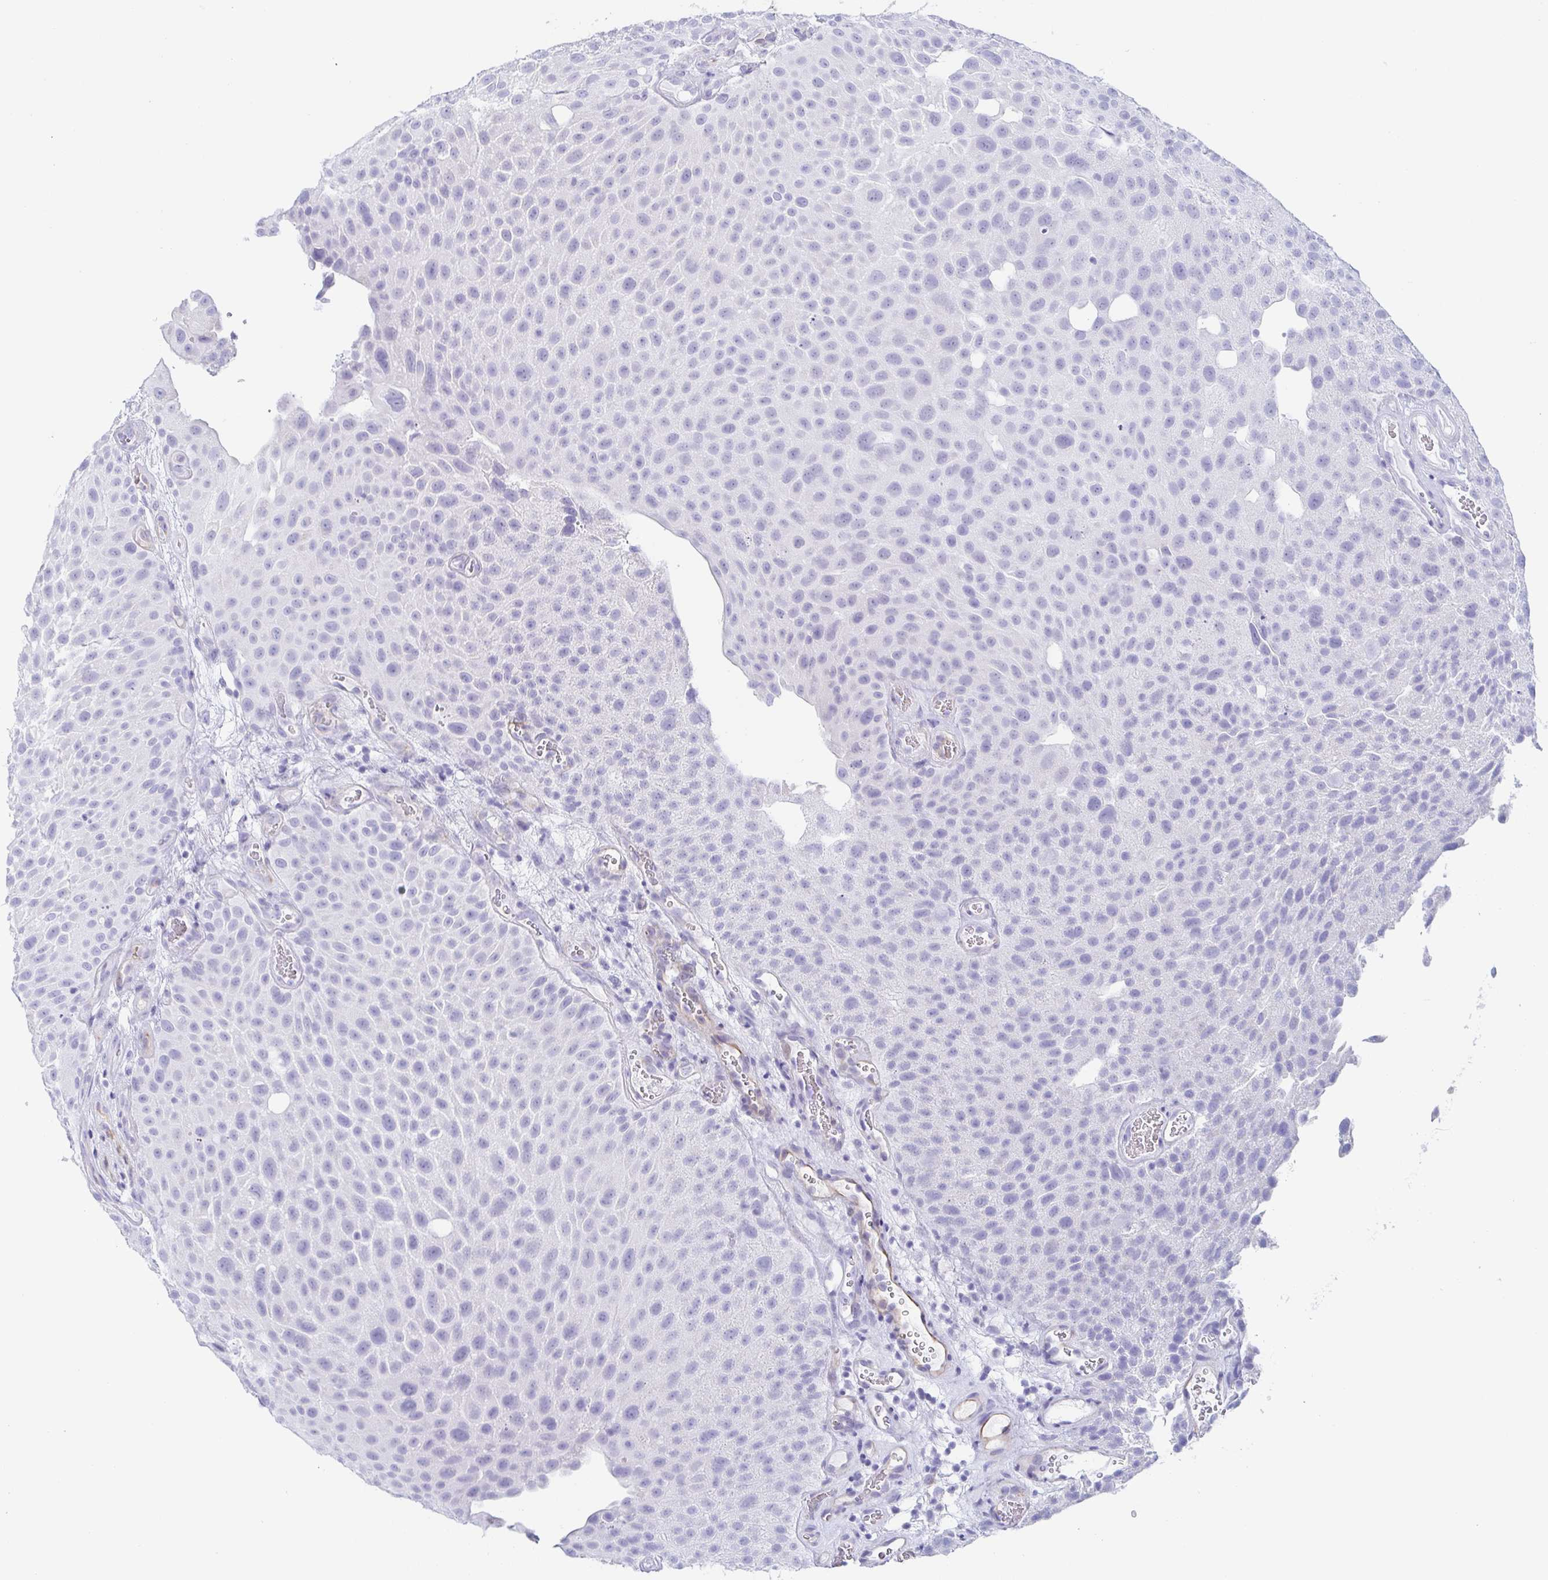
{"staining": {"intensity": "negative", "quantity": "none", "location": "none"}, "tissue": "urothelial cancer", "cell_type": "Tumor cells", "image_type": "cancer", "snomed": [{"axis": "morphology", "description": "Urothelial carcinoma, Low grade"}, {"axis": "topography", "description": "Urinary bladder"}], "caption": "There is no significant expression in tumor cells of urothelial carcinoma (low-grade). (Immunohistochemistry, brightfield microscopy, high magnification).", "gene": "PRR27", "patient": {"sex": "male", "age": 72}}